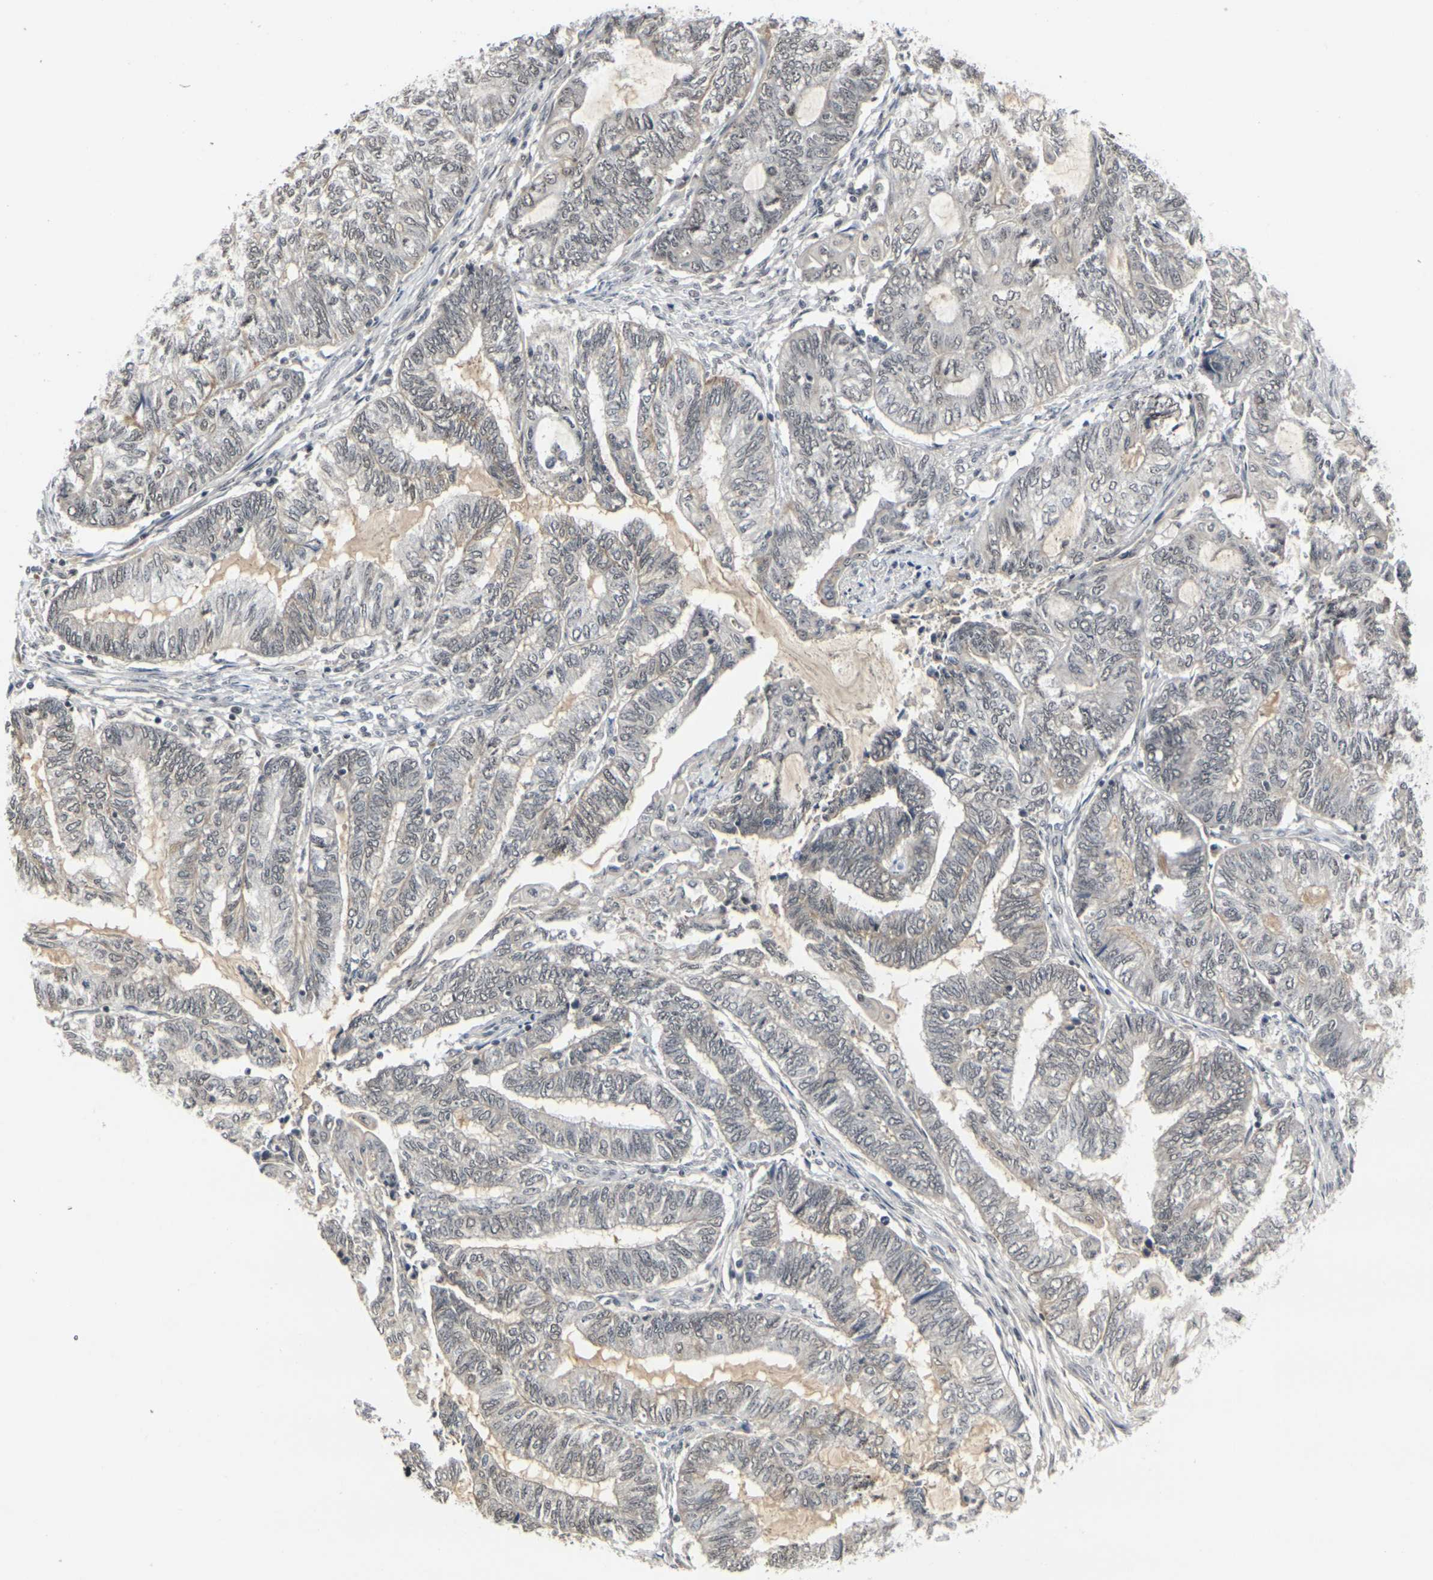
{"staining": {"intensity": "weak", "quantity": "25%-75%", "location": "cytoplasmic/membranous,nuclear"}, "tissue": "endometrial cancer", "cell_type": "Tumor cells", "image_type": "cancer", "snomed": [{"axis": "morphology", "description": "Adenocarcinoma, NOS"}, {"axis": "topography", "description": "Uterus"}, {"axis": "topography", "description": "Endometrium"}], "caption": "Adenocarcinoma (endometrial) stained with a protein marker demonstrates weak staining in tumor cells.", "gene": "GPR19", "patient": {"sex": "female", "age": 70}}